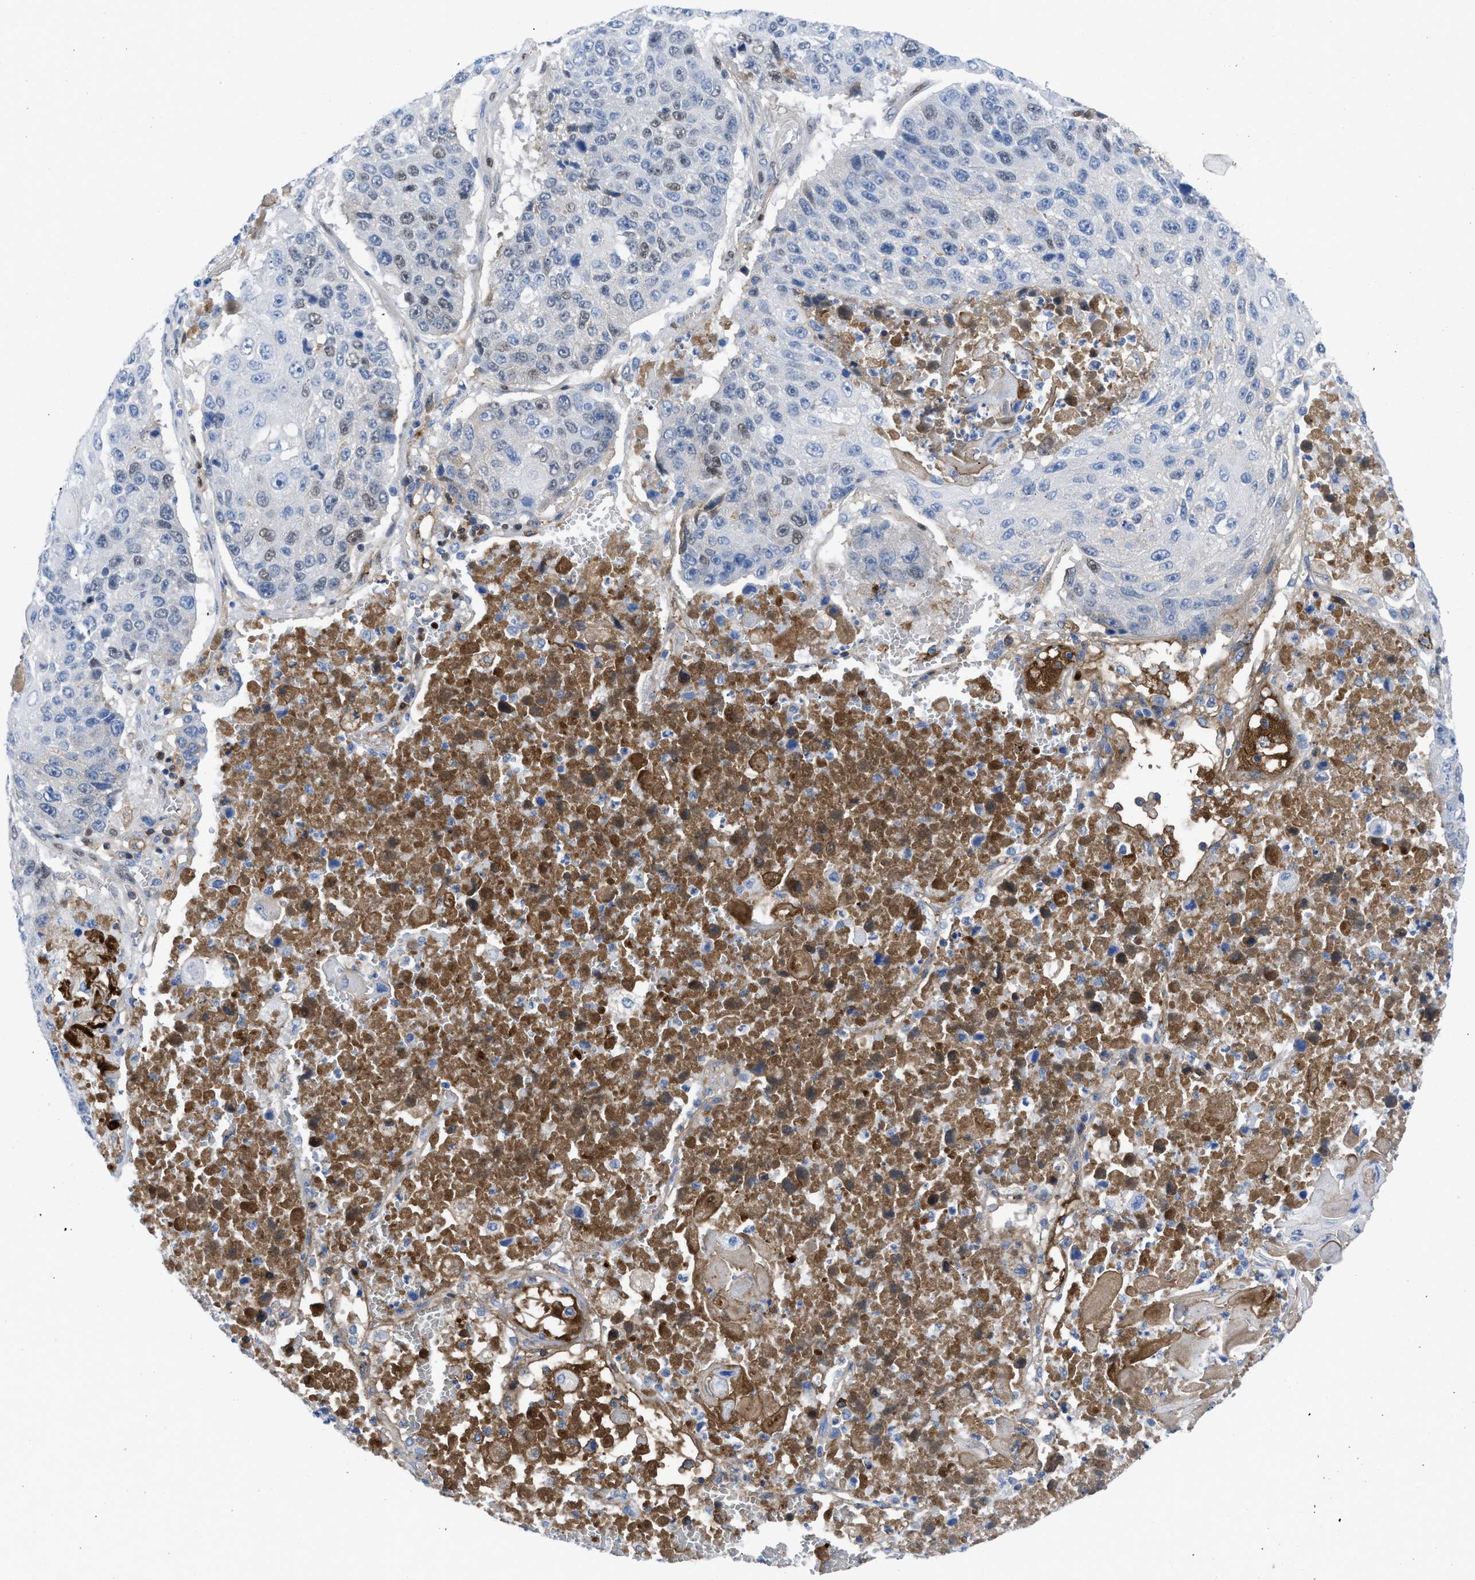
{"staining": {"intensity": "moderate", "quantity": "<25%", "location": "nuclear"}, "tissue": "lung cancer", "cell_type": "Tumor cells", "image_type": "cancer", "snomed": [{"axis": "morphology", "description": "Squamous cell carcinoma, NOS"}, {"axis": "topography", "description": "Lung"}], "caption": "Immunohistochemistry micrograph of human lung cancer (squamous cell carcinoma) stained for a protein (brown), which shows low levels of moderate nuclear expression in approximately <25% of tumor cells.", "gene": "LEF1", "patient": {"sex": "male", "age": 61}}